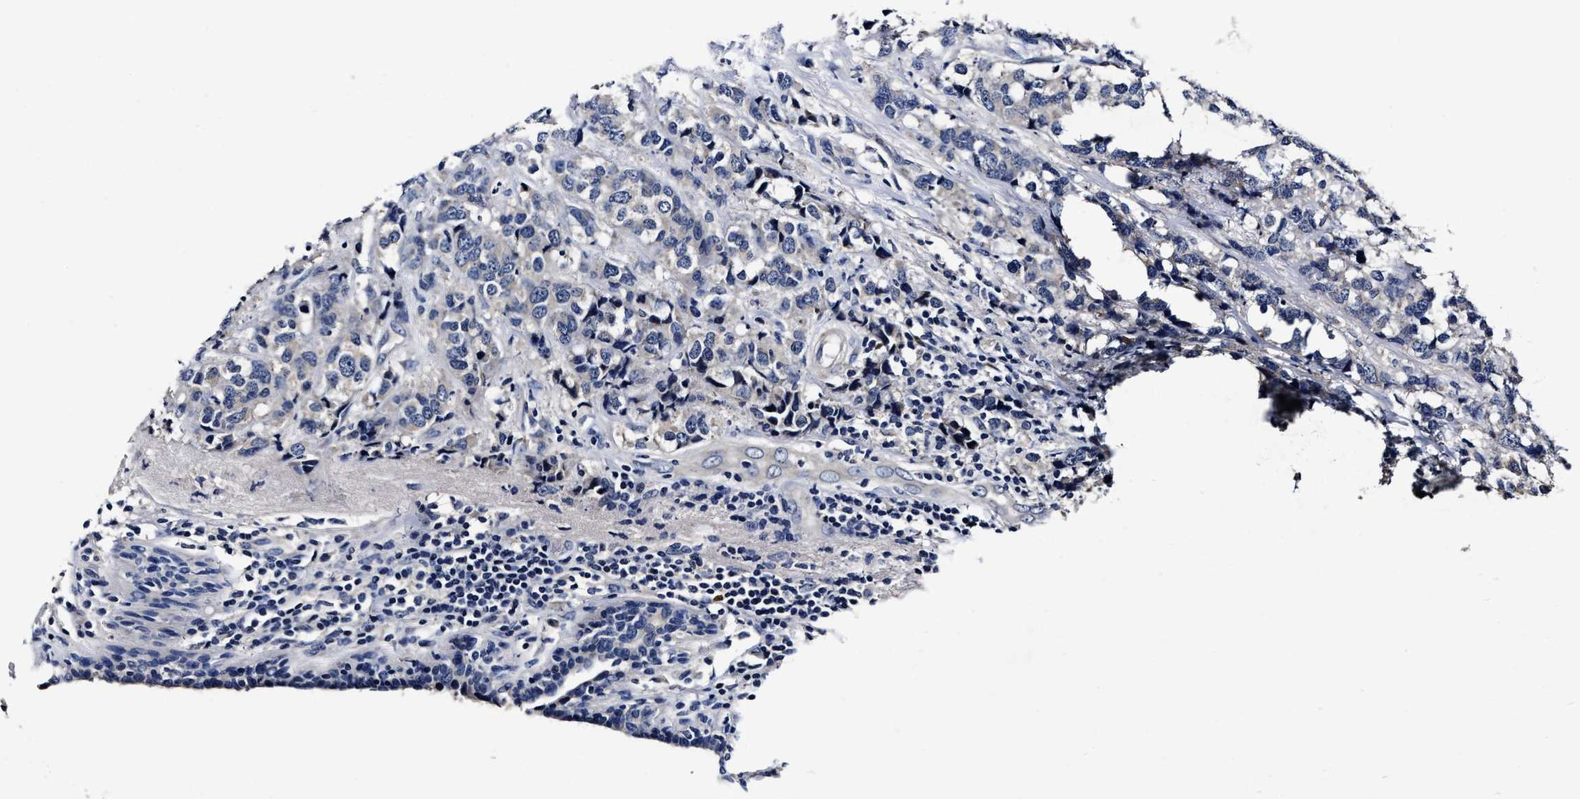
{"staining": {"intensity": "negative", "quantity": "none", "location": "none"}, "tissue": "breast cancer", "cell_type": "Tumor cells", "image_type": "cancer", "snomed": [{"axis": "morphology", "description": "Lobular carcinoma"}, {"axis": "topography", "description": "Breast"}], "caption": "A micrograph of human breast lobular carcinoma is negative for staining in tumor cells. (DAB IHC visualized using brightfield microscopy, high magnification).", "gene": "OLFML2A", "patient": {"sex": "female", "age": 59}}